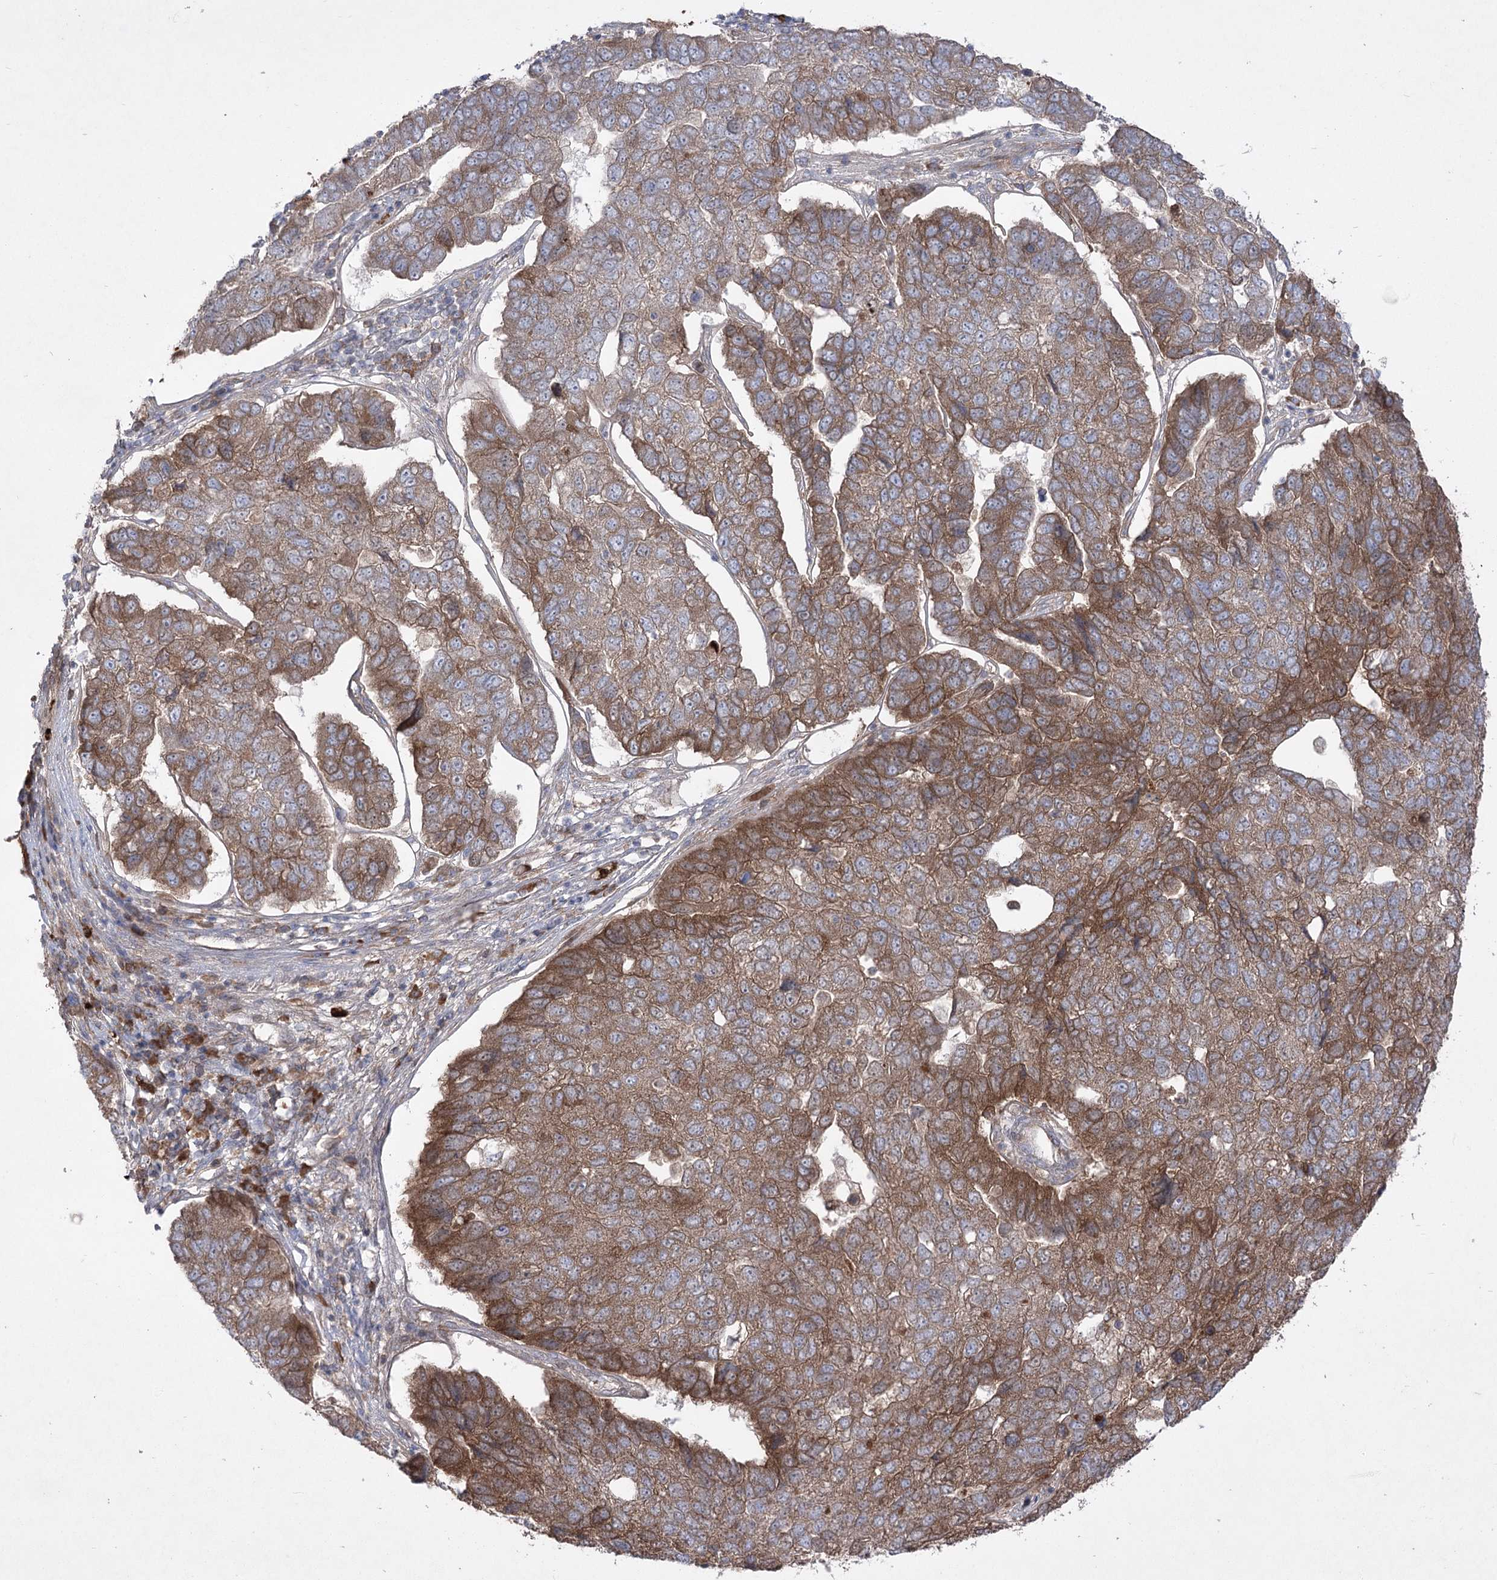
{"staining": {"intensity": "moderate", "quantity": ">75%", "location": "cytoplasmic/membranous"}, "tissue": "pancreatic cancer", "cell_type": "Tumor cells", "image_type": "cancer", "snomed": [{"axis": "morphology", "description": "Adenocarcinoma, NOS"}, {"axis": "topography", "description": "Pancreas"}], "caption": "The image reveals staining of adenocarcinoma (pancreatic), revealing moderate cytoplasmic/membranous protein positivity (brown color) within tumor cells.", "gene": "PLEKHA5", "patient": {"sex": "female", "age": 61}}